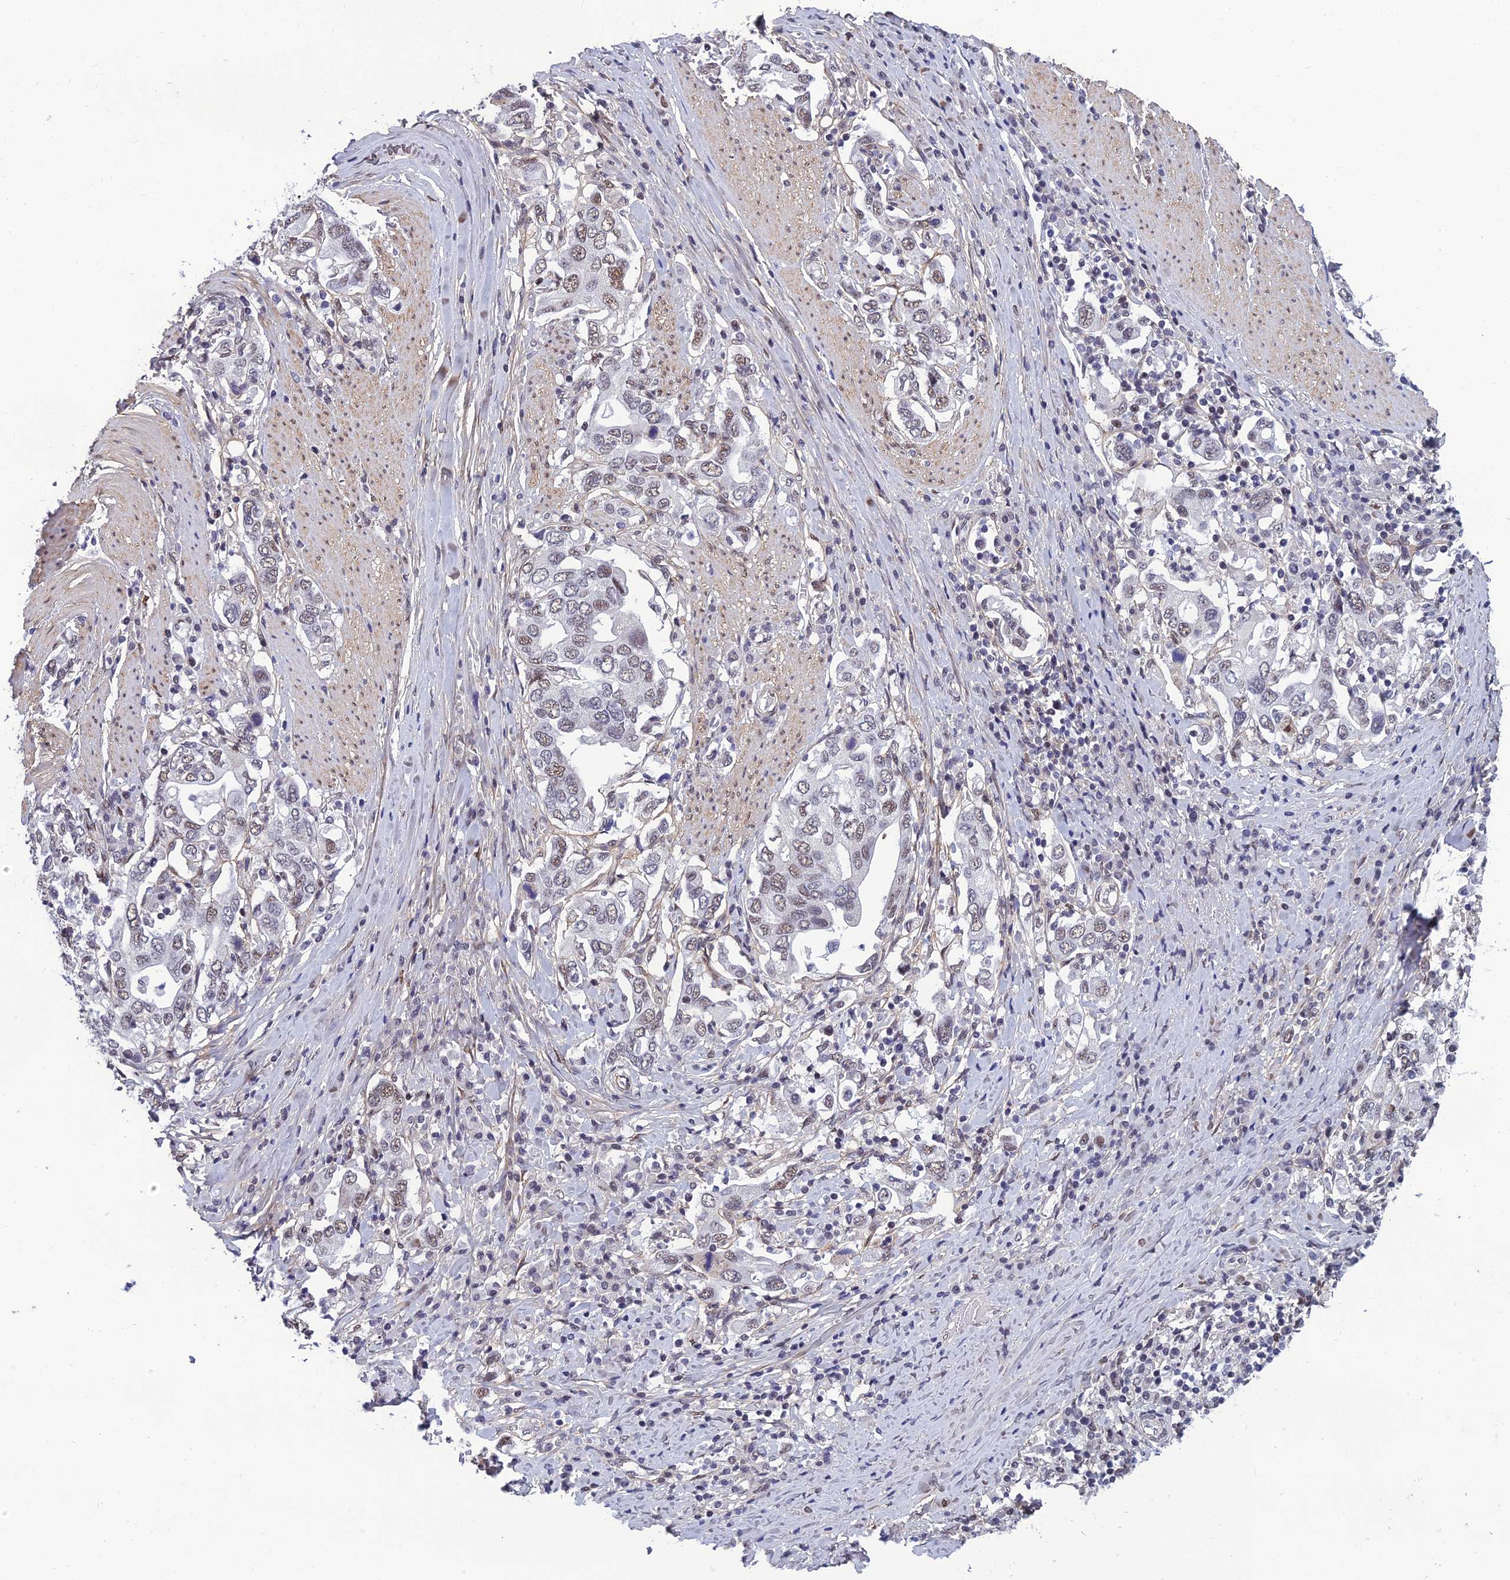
{"staining": {"intensity": "moderate", "quantity": "<25%", "location": "nuclear"}, "tissue": "stomach cancer", "cell_type": "Tumor cells", "image_type": "cancer", "snomed": [{"axis": "morphology", "description": "Adenocarcinoma, NOS"}, {"axis": "topography", "description": "Stomach, upper"}, {"axis": "topography", "description": "Stomach"}], "caption": "Human stomach adenocarcinoma stained with a brown dye displays moderate nuclear positive expression in about <25% of tumor cells.", "gene": "RSRC1", "patient": {"sex": "male", "age": 62}}